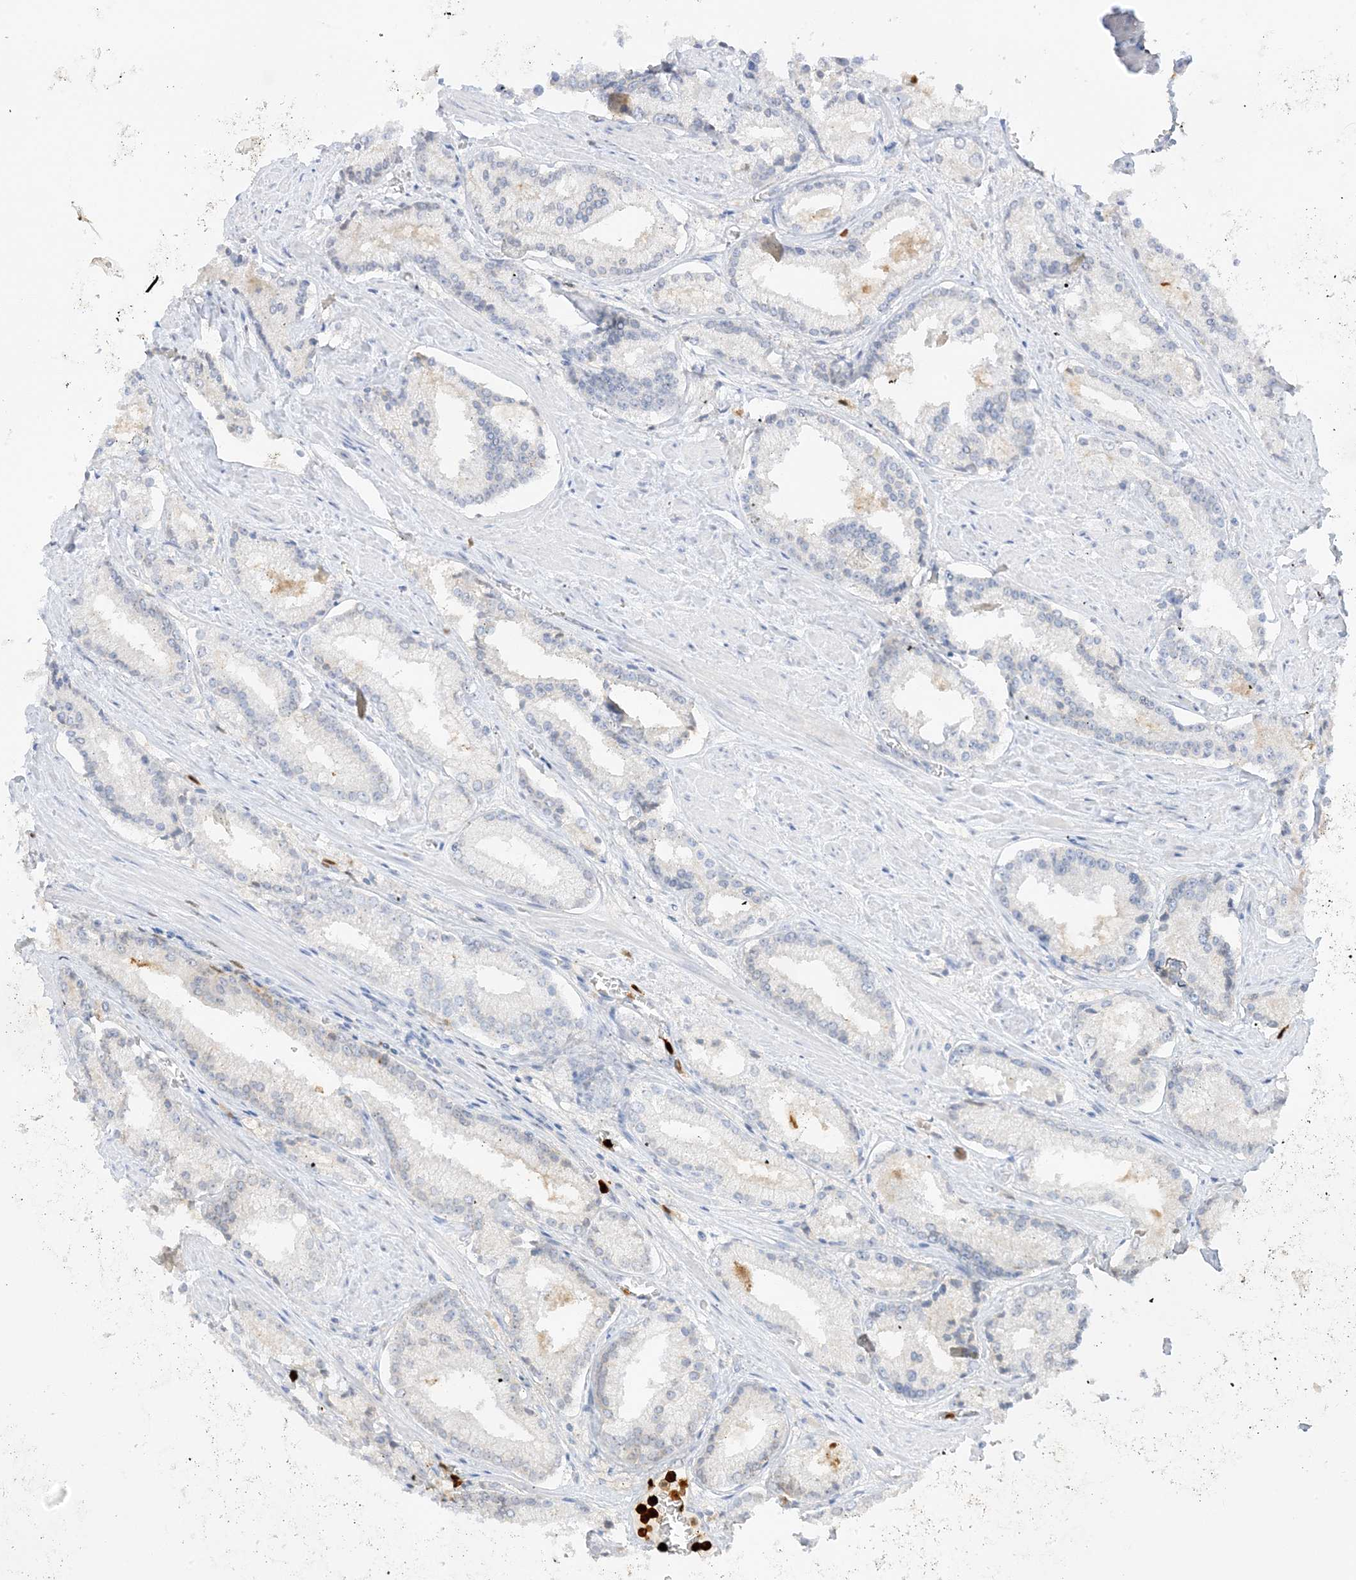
{"staining": {"intensity": "negative", "quantity": "none", "location": "none"}, "tissue": "prostate cancer", "cell_type": "Tumor cells", "image_type": "cancer", "snomed": [{"axis": "morphology", "description": "Adenocarcinoma, Low grade"}, {"axis": "topography", "description": "Prostate"}], "caption": "A photomicrograph of human prostate cancer (low-grade adenocarcinoma) is negative for staining in tumor cells.", "gene": "GCA", "patient": {"sex": "male", "age": 54}}